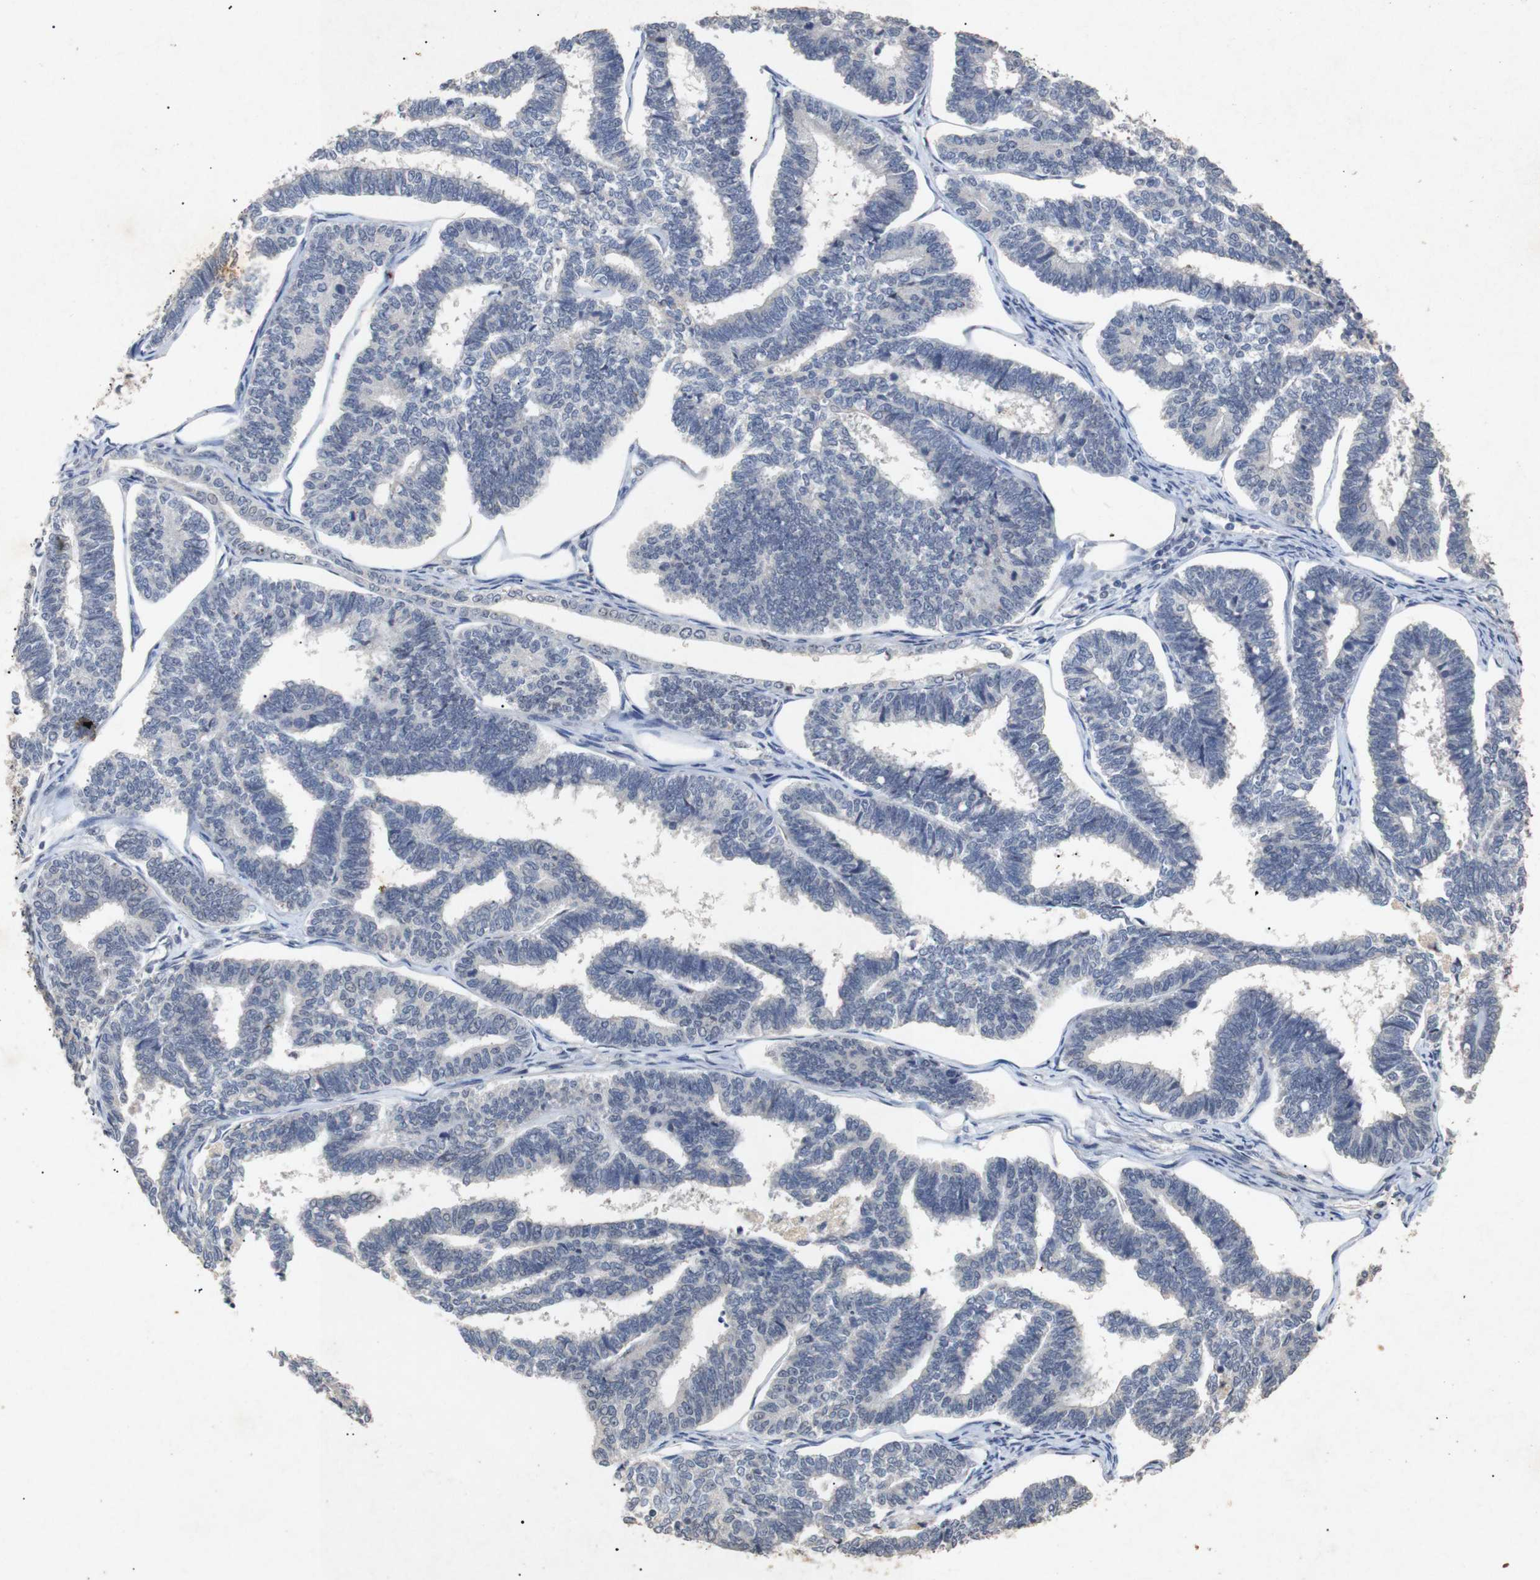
{"staining": {"intensity": "negative", "quantity": "none", "location": "none"}, "tissue": "endometrial cancer", "cell_type": "Tumor cells", "image_type": "cancer", "snomed": [{"axis": "morphology", "description": "Adenocarcinoma, NOS"}, {"axis": "topography", "description": "Endometrium"}], "caption": "Immunohistochemistry (IHC) of adenocarcinoma (endometrial) shows no positivity in tumor cells.", "gene": "PARN", "patient": {"sex": "female", "age": 70}}